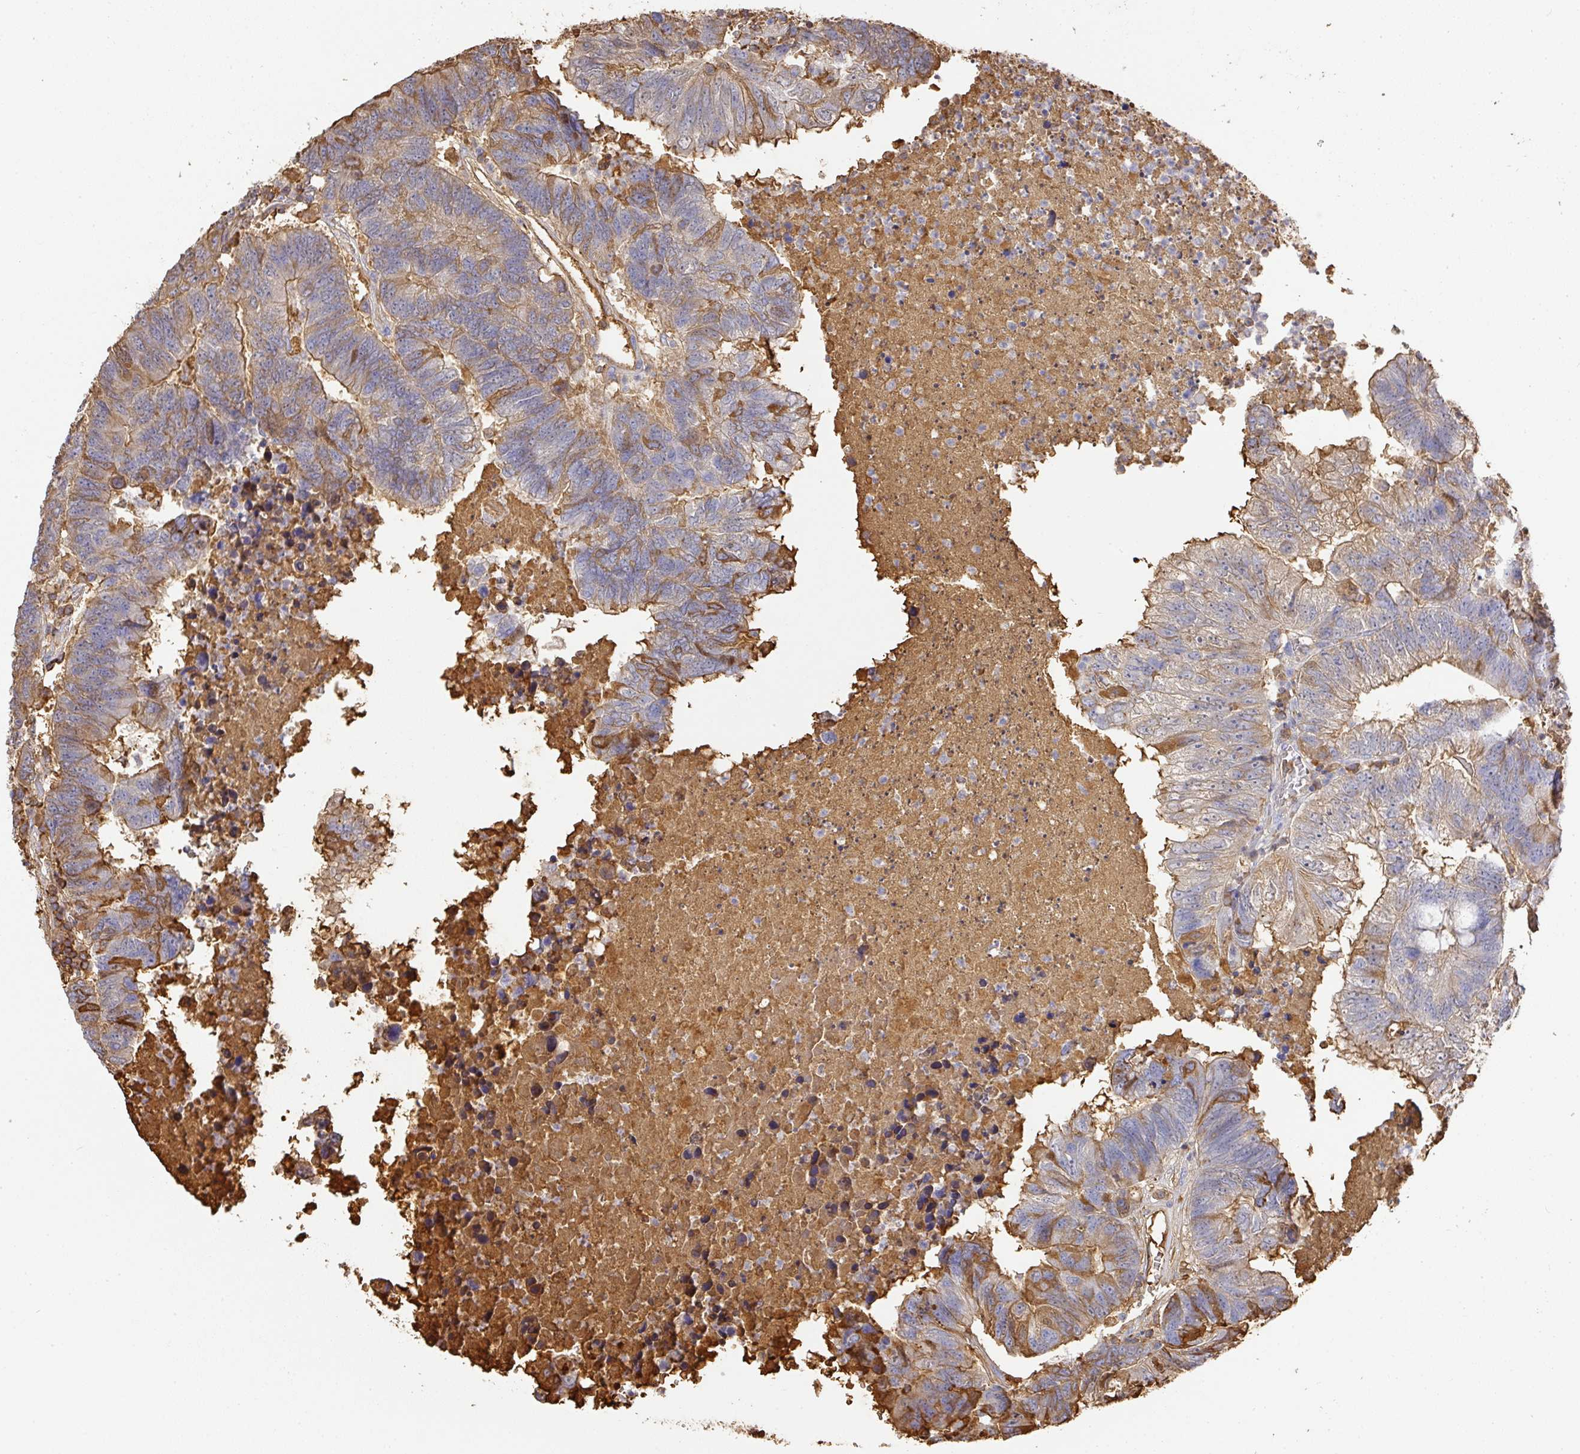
{"staining": {"intensity": "moderate", "quantity": "25%-75%", "location": "cytoplasmic/membranous"}, "tissue": "colorectal cancer", "cell_type": "Tumor cells", "image_type": "cancer", "snomed": [{"axis": "morphology", "description": "Adenocarcinoma, NOS"}, {"axis": "topography", "description": "Colon"}], "caption": "Colorectal adenocarcinoma stained with DAB immunohistochemistry displays medium levels of moderate cytoplasmic/membranous staining in approximately 25%-75% of tumor cells.", "gene": "ALB", "patient": {"sex": "female", "age": 48}}